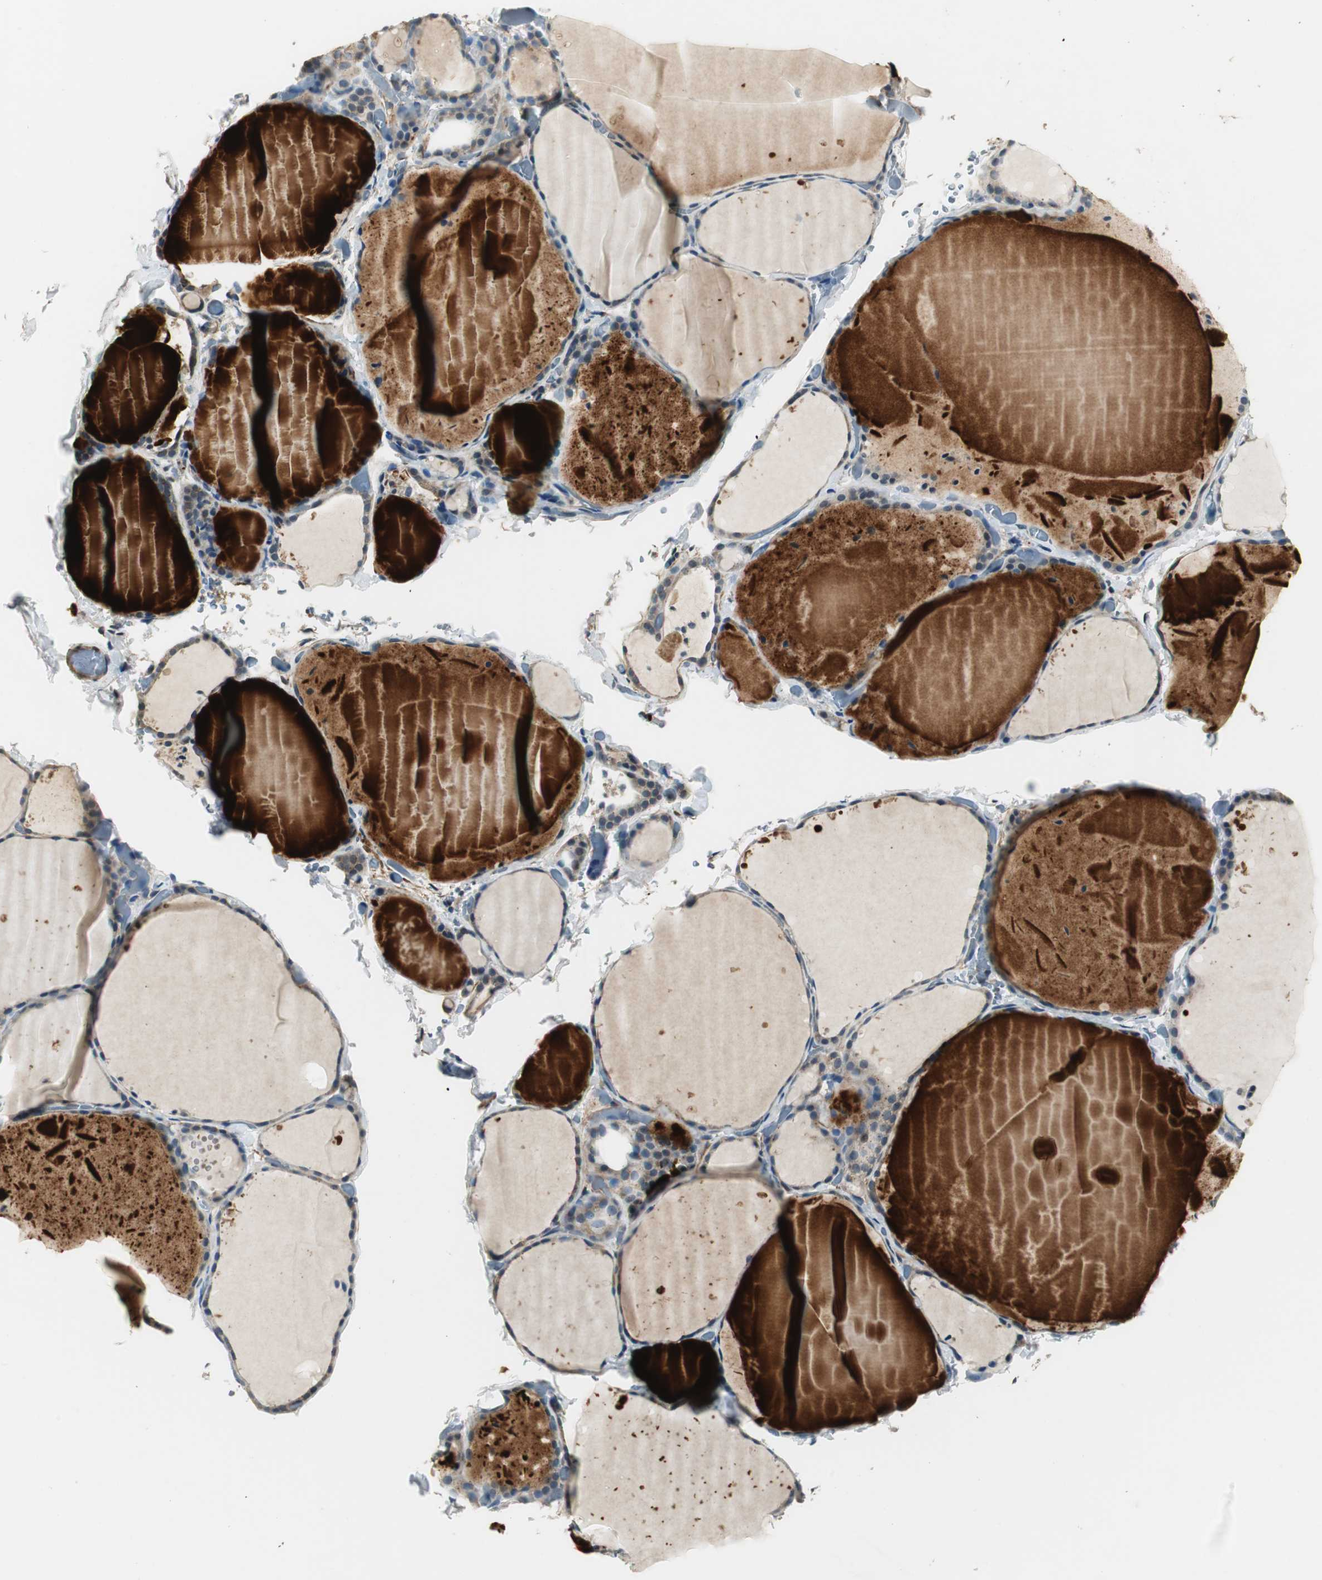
{"staining": {"intensity": "moderate", "quantity": "<25%", "location": "cytoplasmic/membranous"}, "tissue": "thyroid gland", "cell_type": "Glandular cells", "image_type": "normal", "snomed": [{"axis": "morphology", "description": "Normal tissue, NOS"}, {"axis": "topography", "description": "Thyroid gland"}], "caption": "This photomicrograph exhibits immunohistochemistry staining of normal thyroid gland, with low moderate cytoplasmic/membranous expression in approximately <25% of glandular cells.", "gene": "PSMB4", "patient": {"sex": "female", "age": 22}}